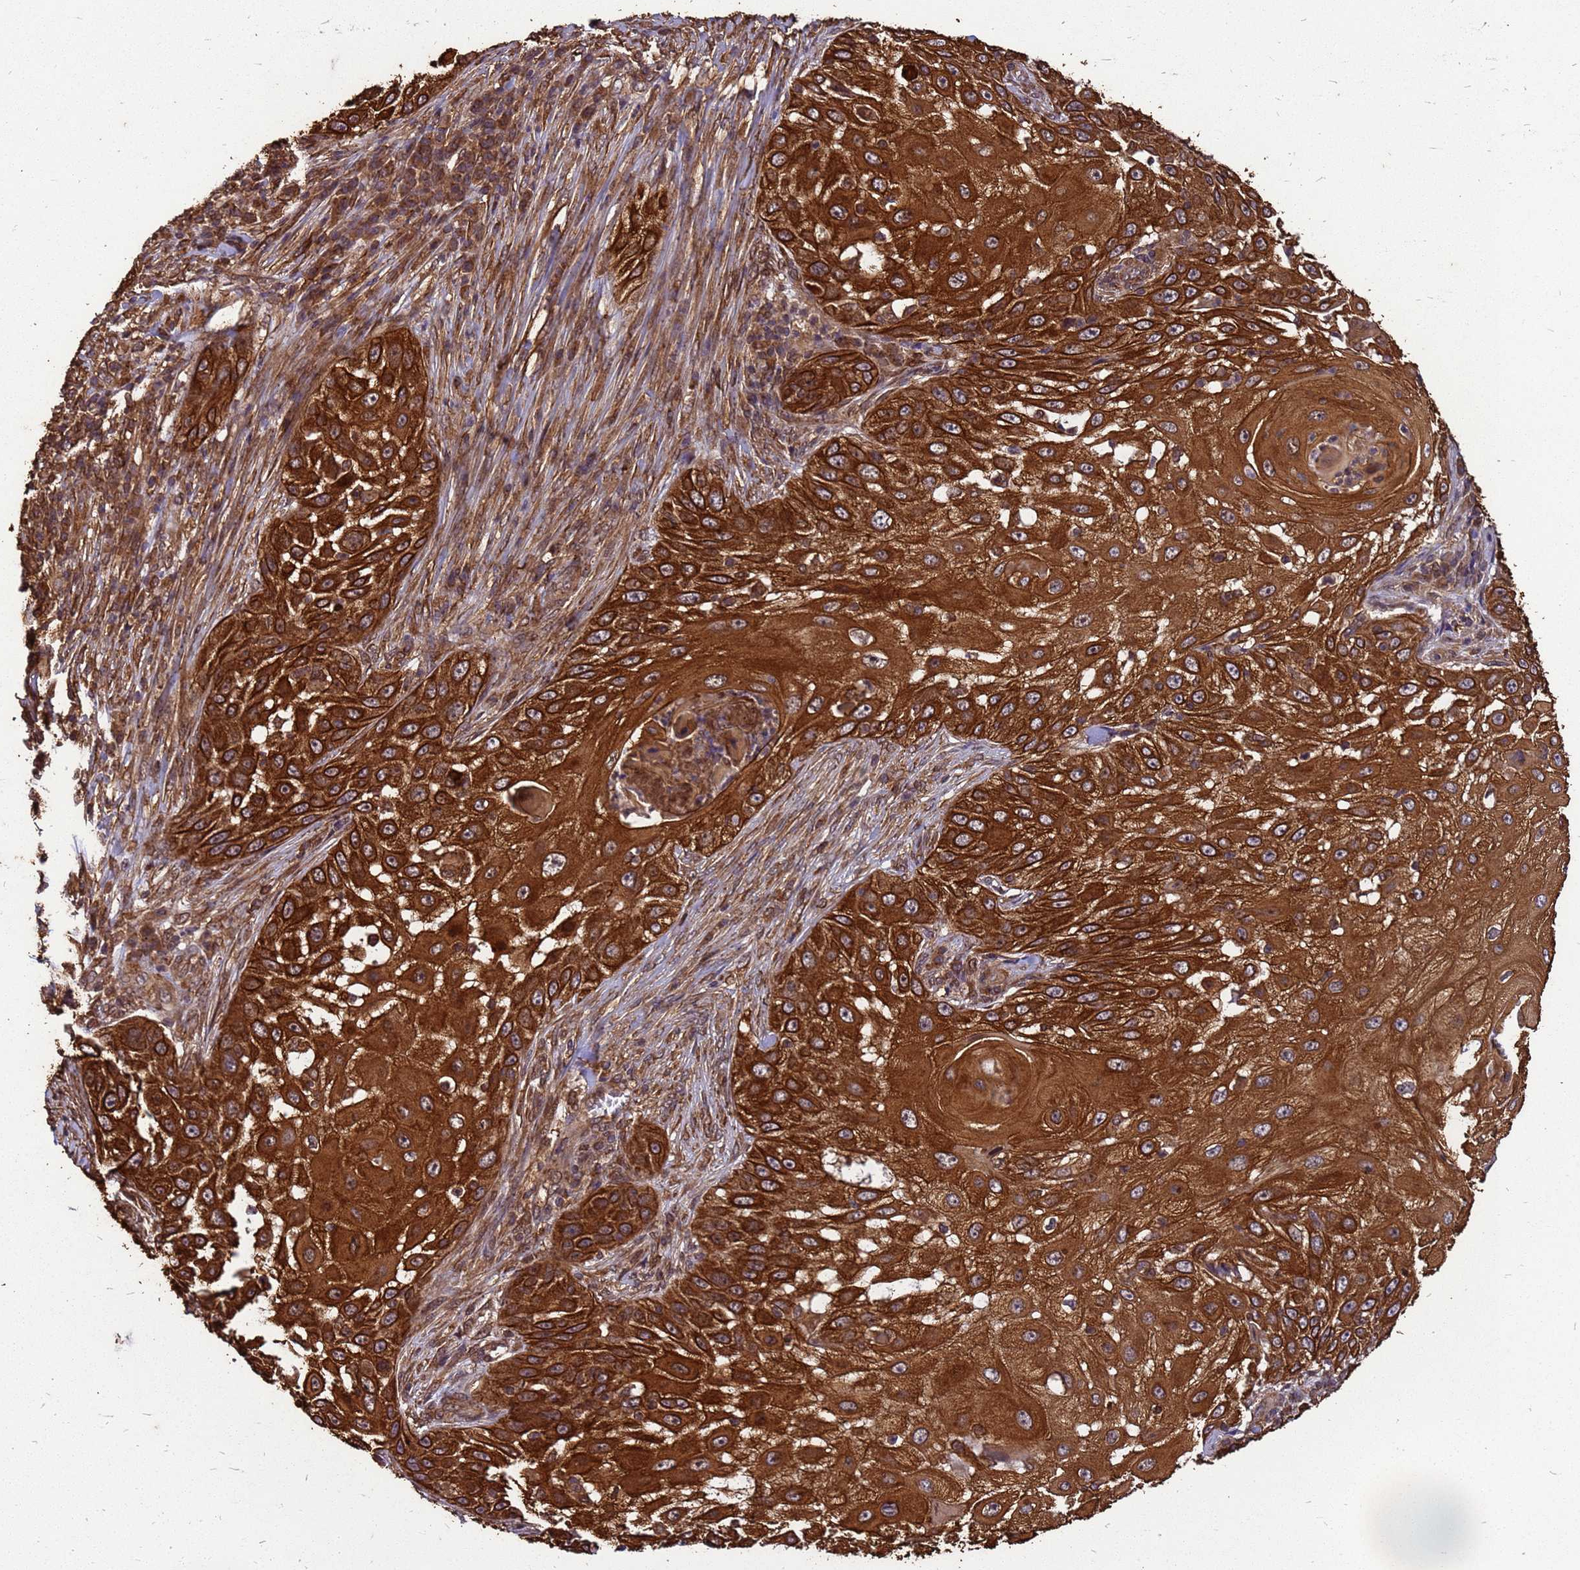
{"staining": {"intensity": "strong", "quantity": ">75%", "location": "cytoplasmic/membranous"}, "tissue": "skin cancer", "cell_type": "Tumor cells", "image_type": "cancer", "snomed": [{"axis": "morphology", "description": "Squamous cell carcinoma, NOS"}, {"axis": "topography", "description": "Skin"}], "caption": "A brown stain highlights strong cytoplasmic/membranous positivity of a protein in squamous cell carcinoma (skin) tumor cells.", "gene": "ZNF618", "patient": {"sex": "female", "age": 44}}